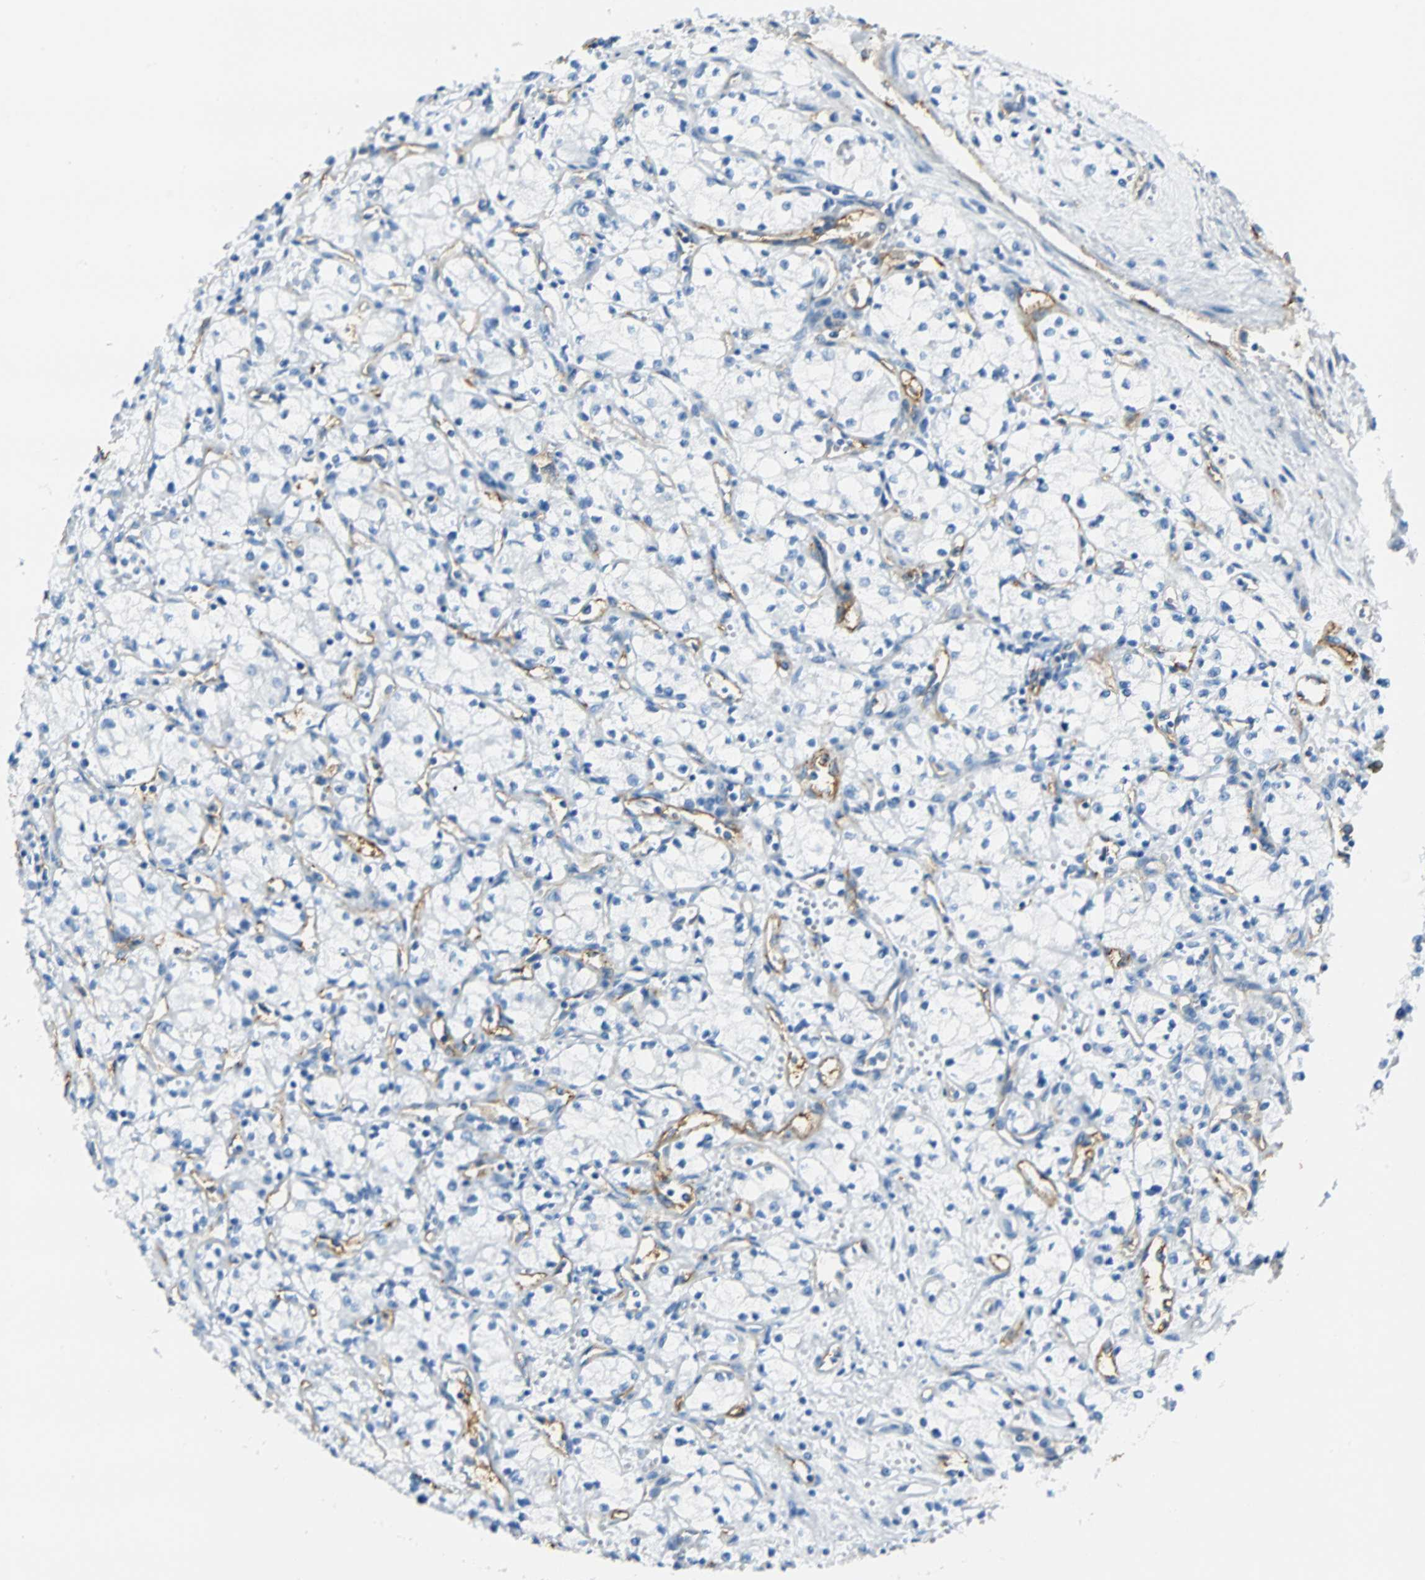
{"staining": {"intensity": "negative", "quantity": "none", "location": "none"}, "tissue": "renal cancer", "cell_type": "Tumor cells", "image_type": "cancer", "snomed": [{"axis": "morphology", "description": "Normal tissue, NOS"}, {"axis": "morphology", "description": "Adenocarcinoma, NOS"}, {"axis": "topography", "description": "Kidney"}], "caption": "This is an immunohistochemistry (IHC) micrograph of human renal adenocarcinoma. There is no staining in tumor cells.", "gene": "VPS9D1", "patient": {"sex": "male", "age": 59}}